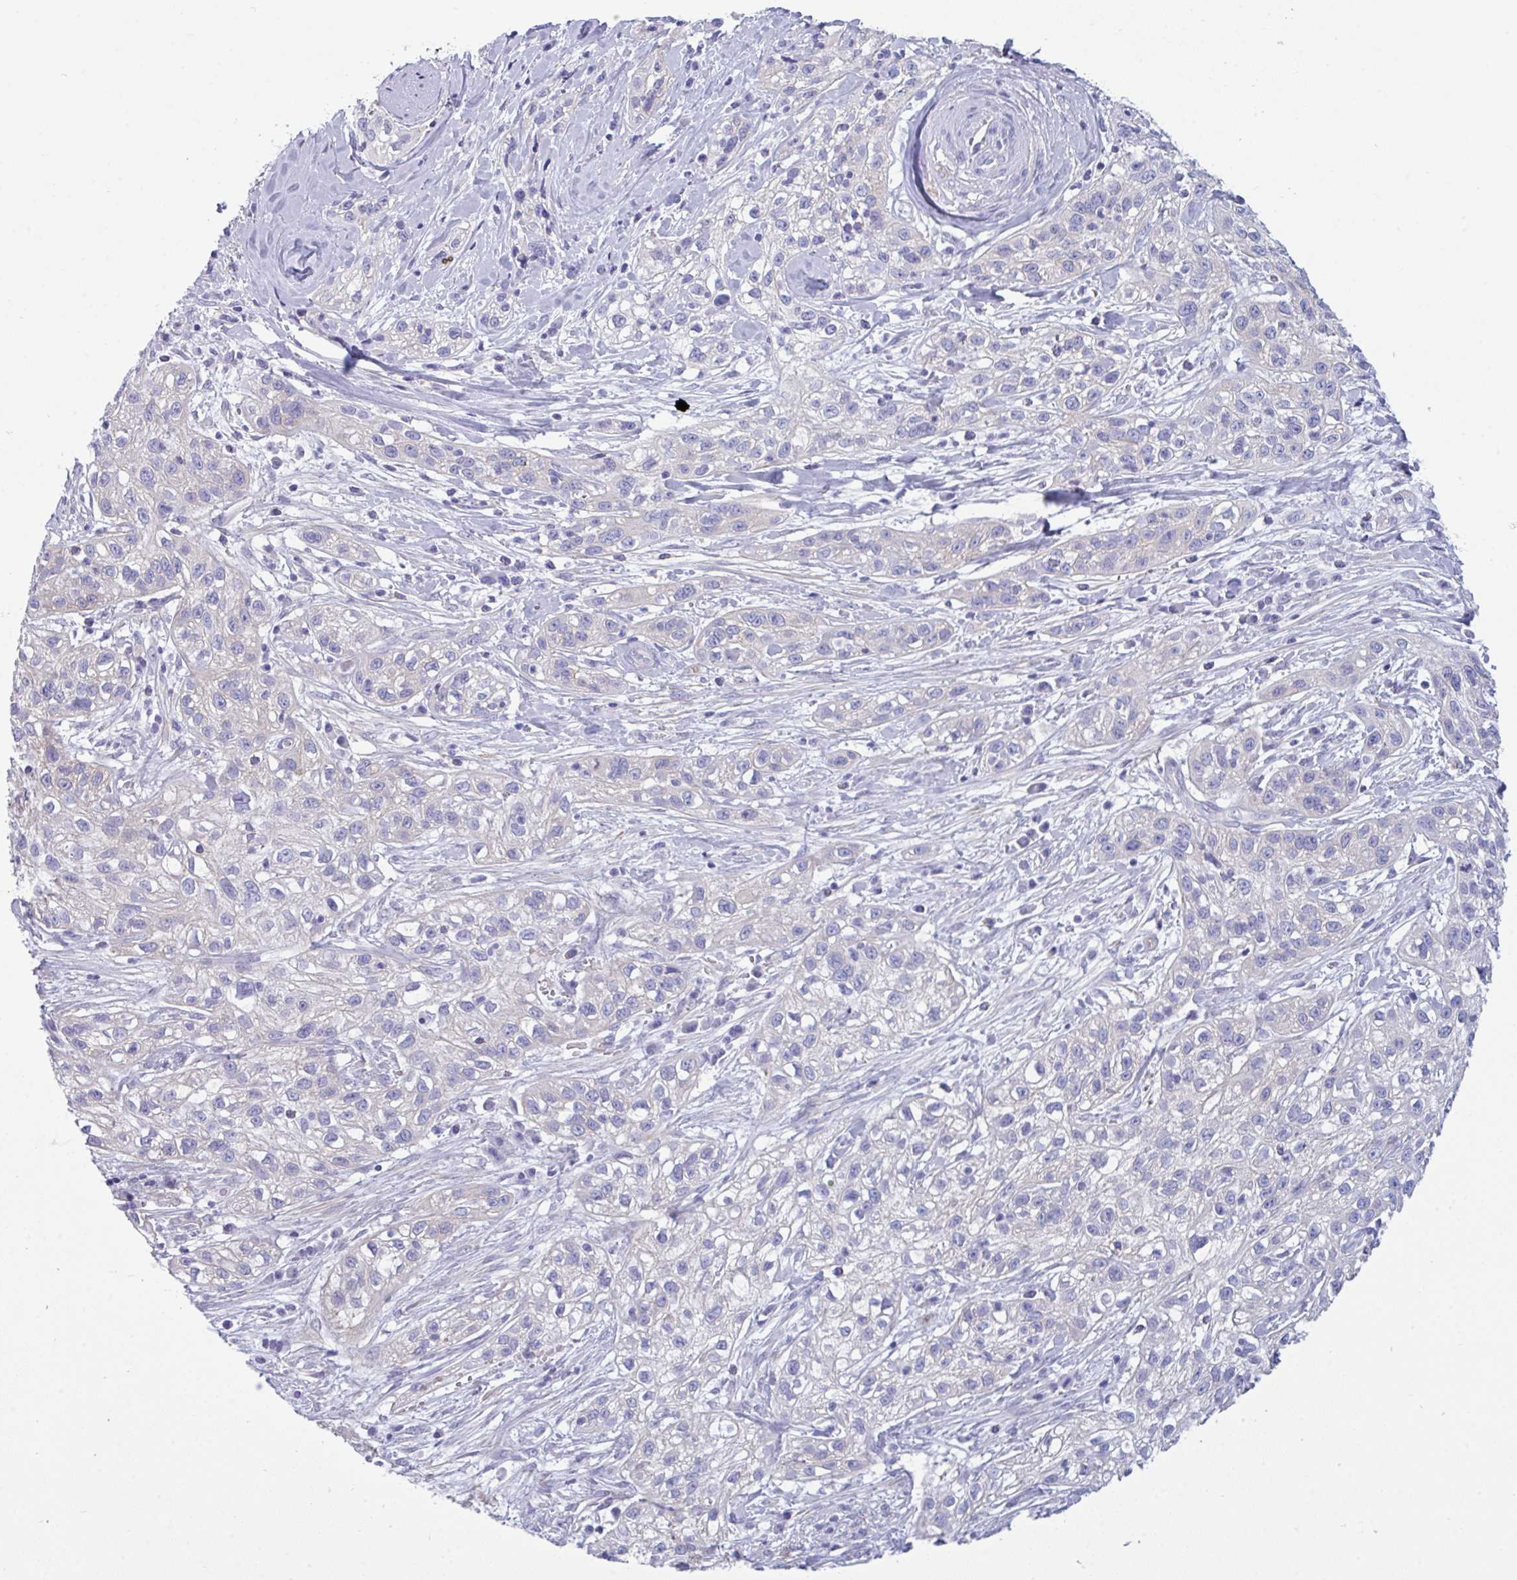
{"staining": {"intensity": "negative", "quantity": "none", "location": "none"}, "tissue": "skin cancer", "cell_type": "Tumor cells", "image_type": "cancer", "snomed": [{"axis": "morphology", "description": "Squamous cell carcinoma, NOS"}, {"axis": "topography", "description": "Skin"}], "caption": "Squamous cell carcinoma (skin) stained for a protein using immunohistochemistry (IHC) demonstrates no expression tumor cells.", "gene": "MYH10", "patient": {"sex": "male", "age": 82}}